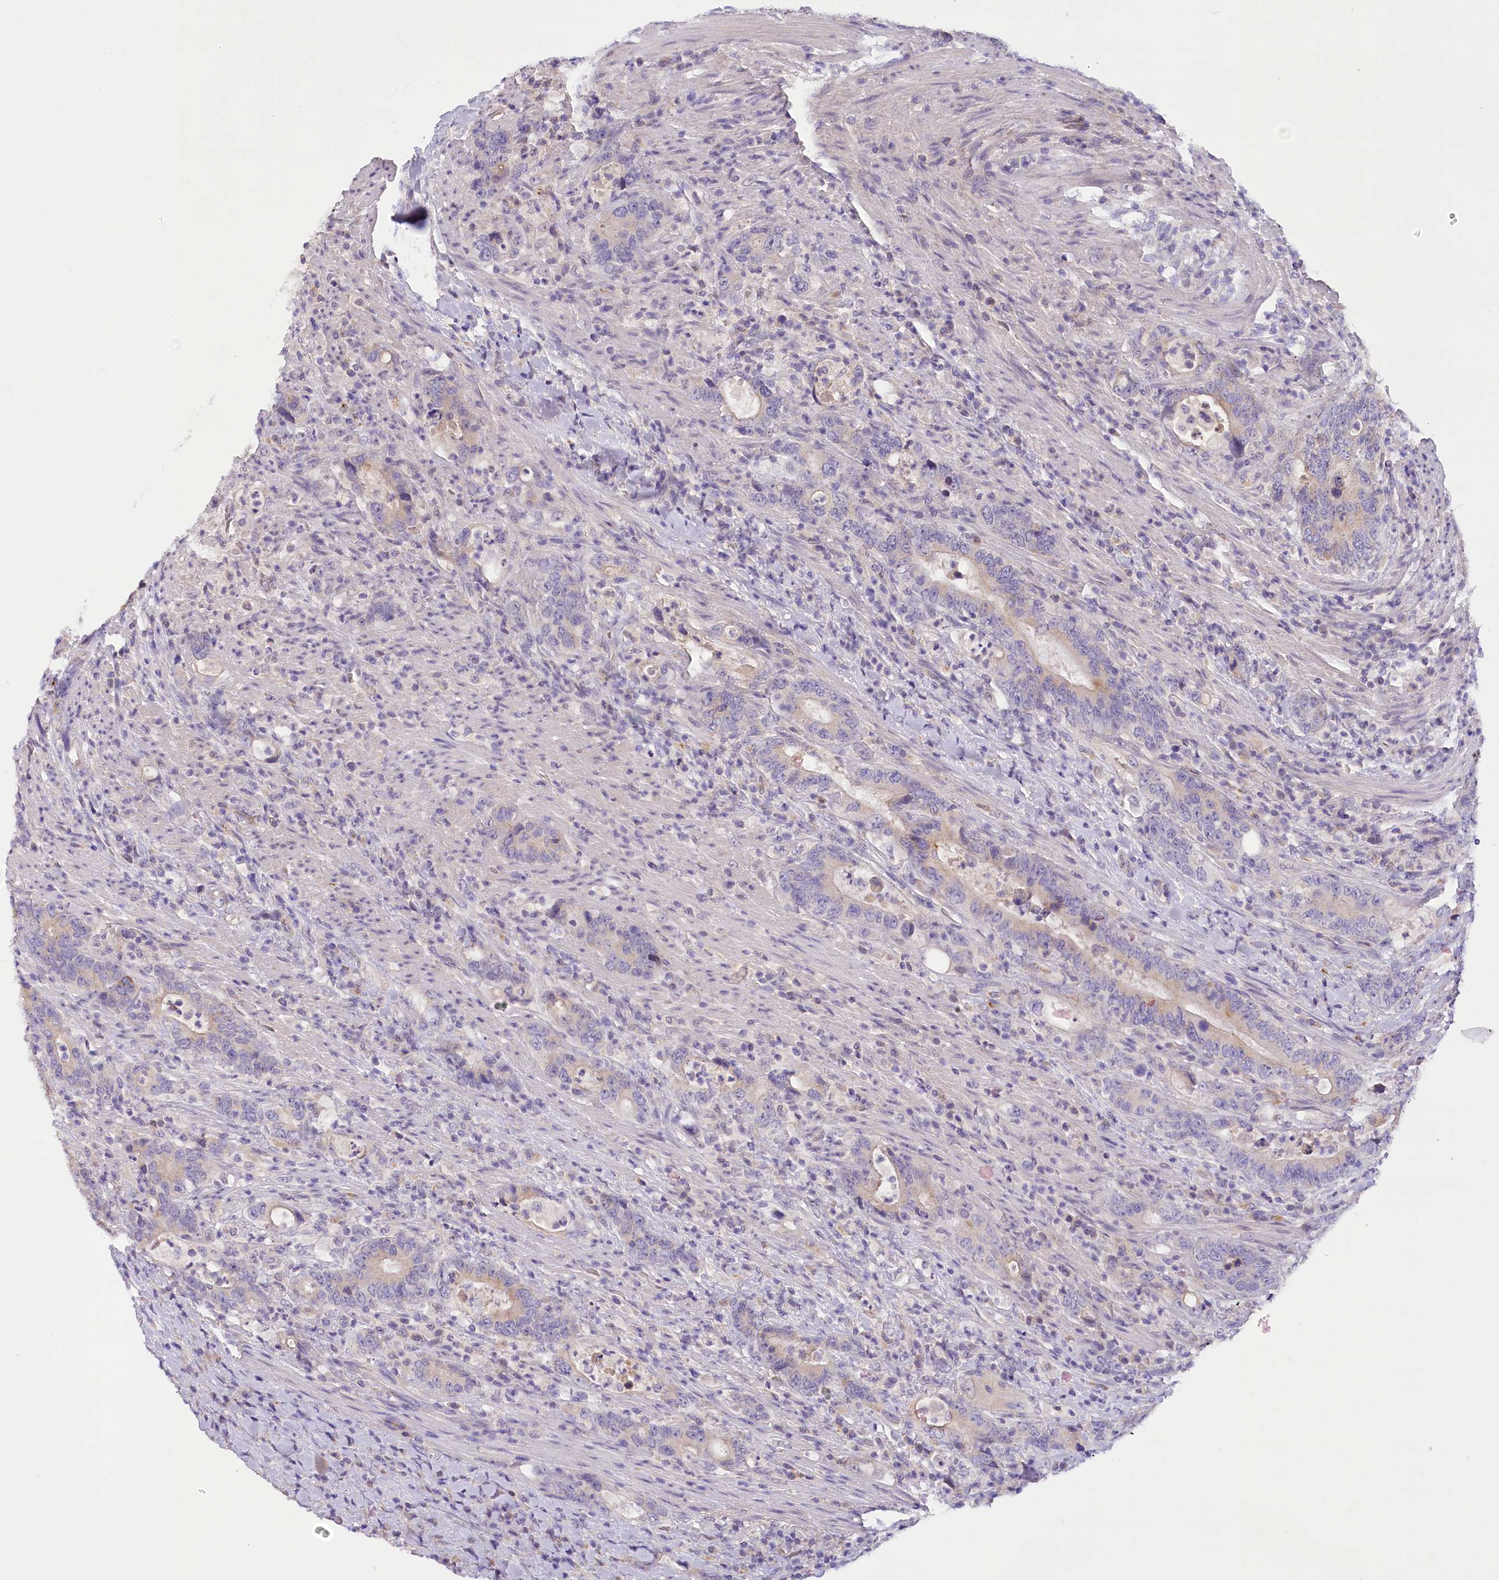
{"staining": {"intensity": "weak", "quantity": "<25%", "location": "cytoplasmic/membranous"}, "tissue": "colorectal cancer", "cell_type": "Tumor cells", "image_type": "cancer", "snomed": [{"axis": "morphology", "description": "Adenocarcinoma, NOS"}, {"axis": "topography", "description": "Colon"}], "caption": "Immunohistochemistry (IHC) micrograph of human colorectal adenocarcinoma stained for a protein (brown), which reveals no staining in tumor cells.", "gene": "DCUN1D1", "patient": {"sex": "female", "age": 75}}